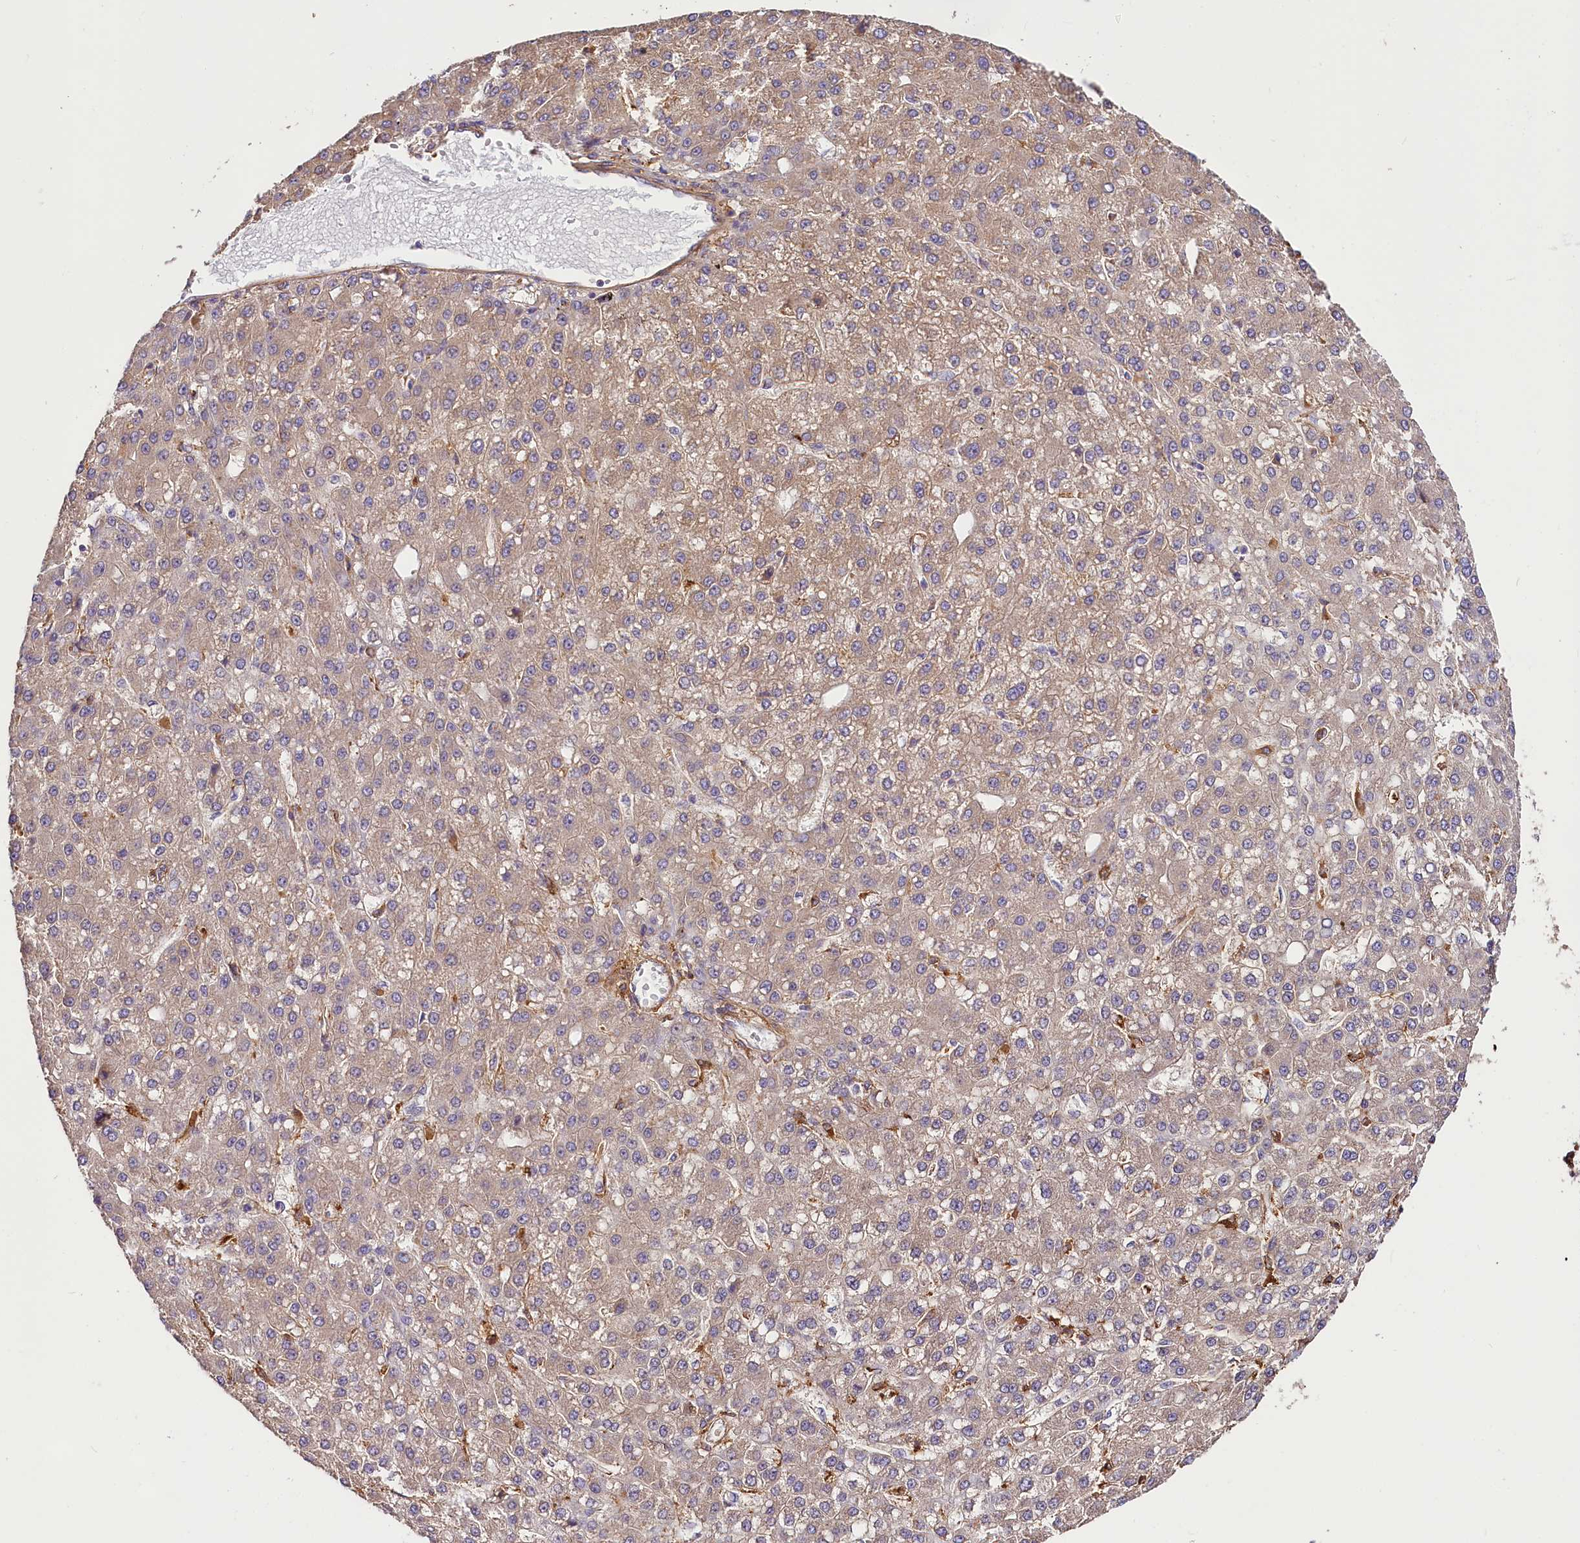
{"staining": {"intensity": "weak", "quantity": ">75%", "location": "cytoplasmic/membranous"}, "tissue": "liver cancer", "cell_type": "Tumor cells", "image_type": "cancer", "snomed": [{"axis": "morphology", "description": "Carcinoma, Hepatocellular, NOS"}, {"axis": "topography", "description": "Liver"}], "caption": "Tumor cells exhibit weak cytoplasmic/membranous expression in approximately >75% of cells in liver hepatocellular carcinoma. The protein of interest is shown in brown color, while the nuclei are stained blue.", "gene": "CSAD", "patient": {"sex": "male", "age": 67}}